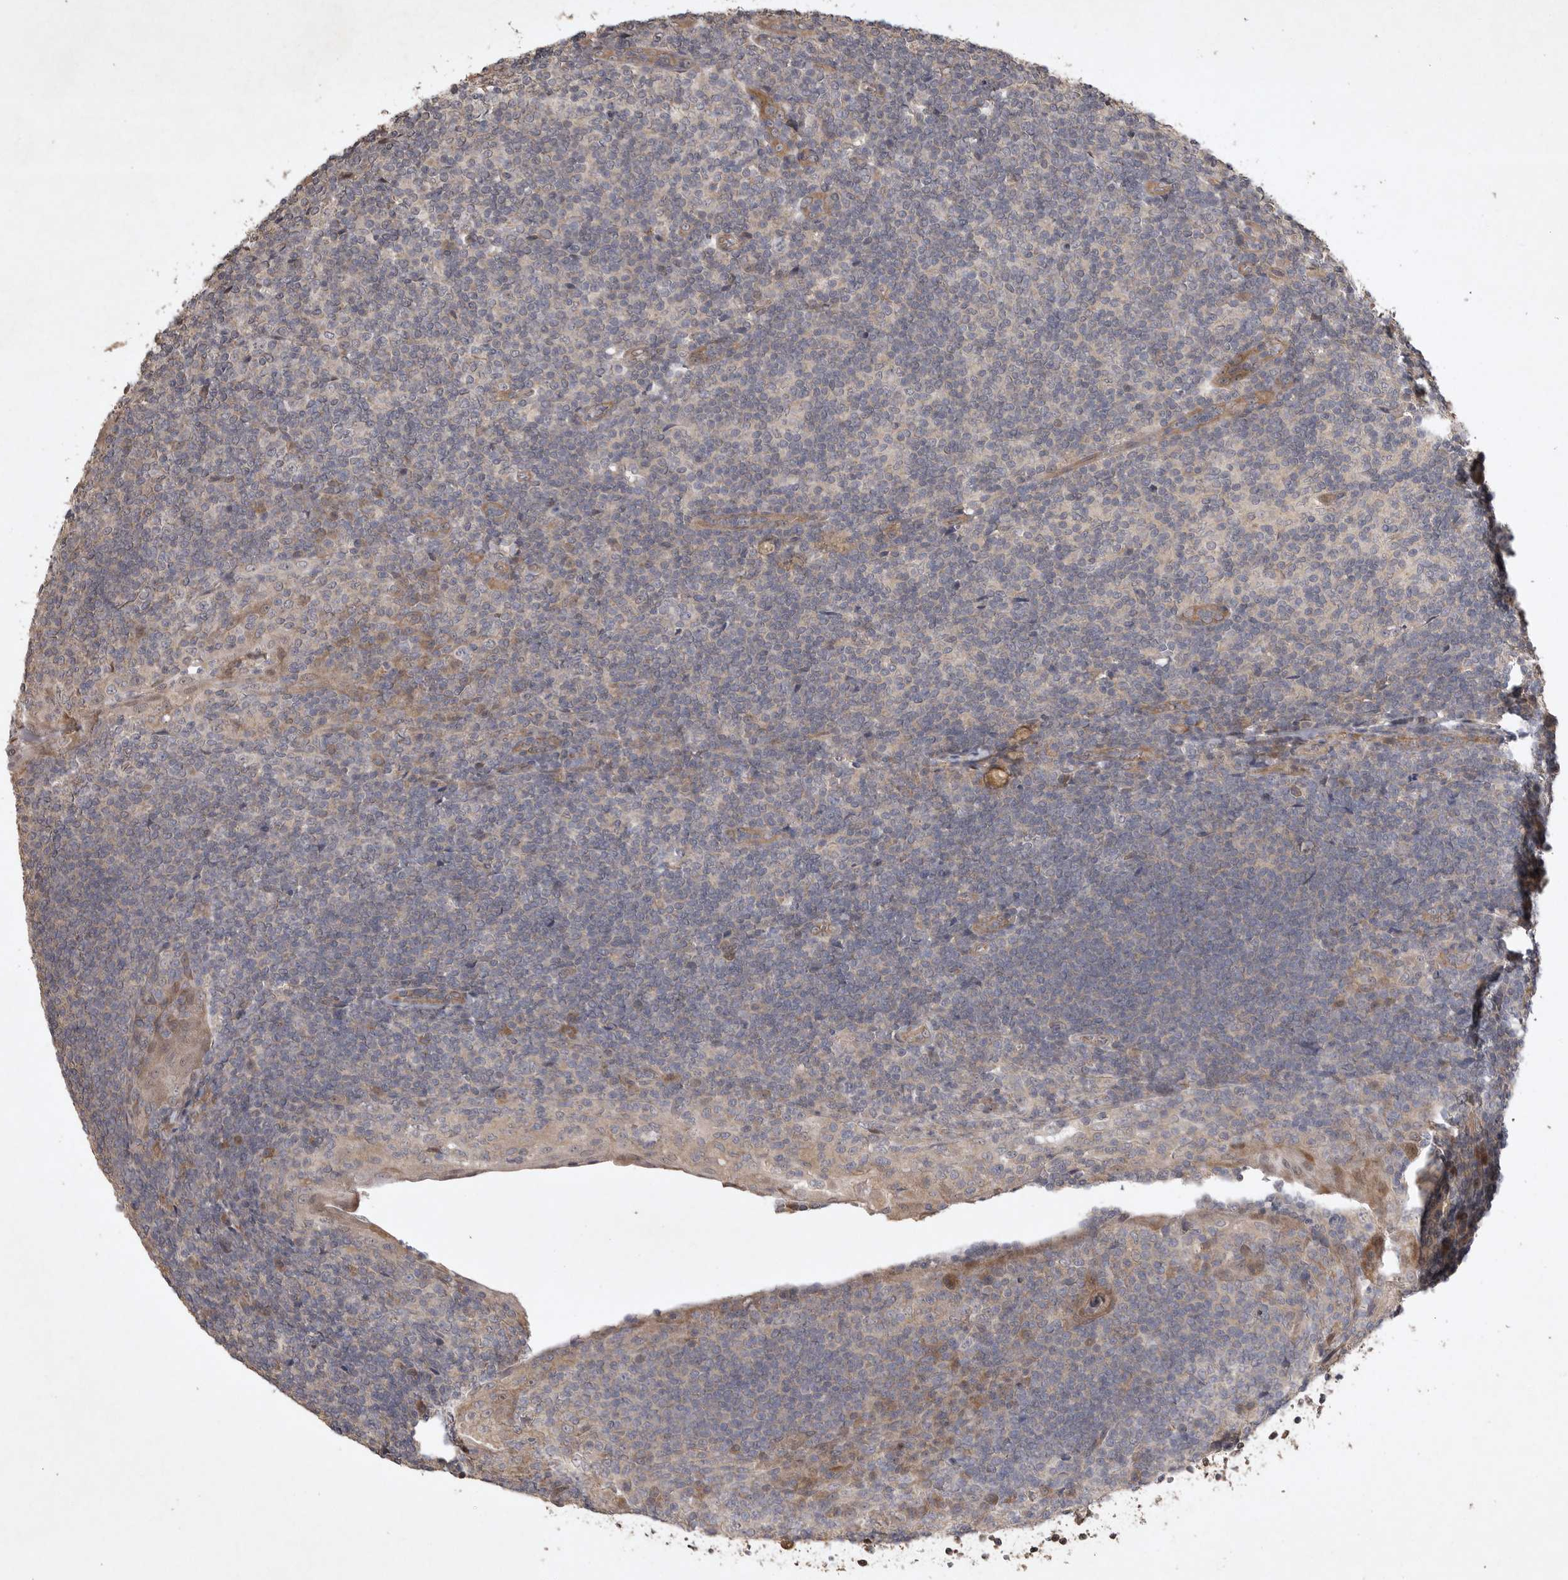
{"staining": {"intensity": "weak", "quantity": "25%-75%", "location": "cytoplasmic/membranous"}, "tissue": "tonsil", "cell_type": "Germinal center cells", "image_type": "normal", "snomed": [{"axis": "morphology", "description": "Normal tissue, NOS"}, {"axis": "topography", "description": "Tonsil"}], "caption": "Germinal center cells demonstrate low levels of weak cytoplasmic/membranous positivity in approximately 25%-75% of cells in unremarkable tonsil. Nuclei are stained in blue.", "gene": "EDEM3", "patient": {"sex": "male", "age": 37}}